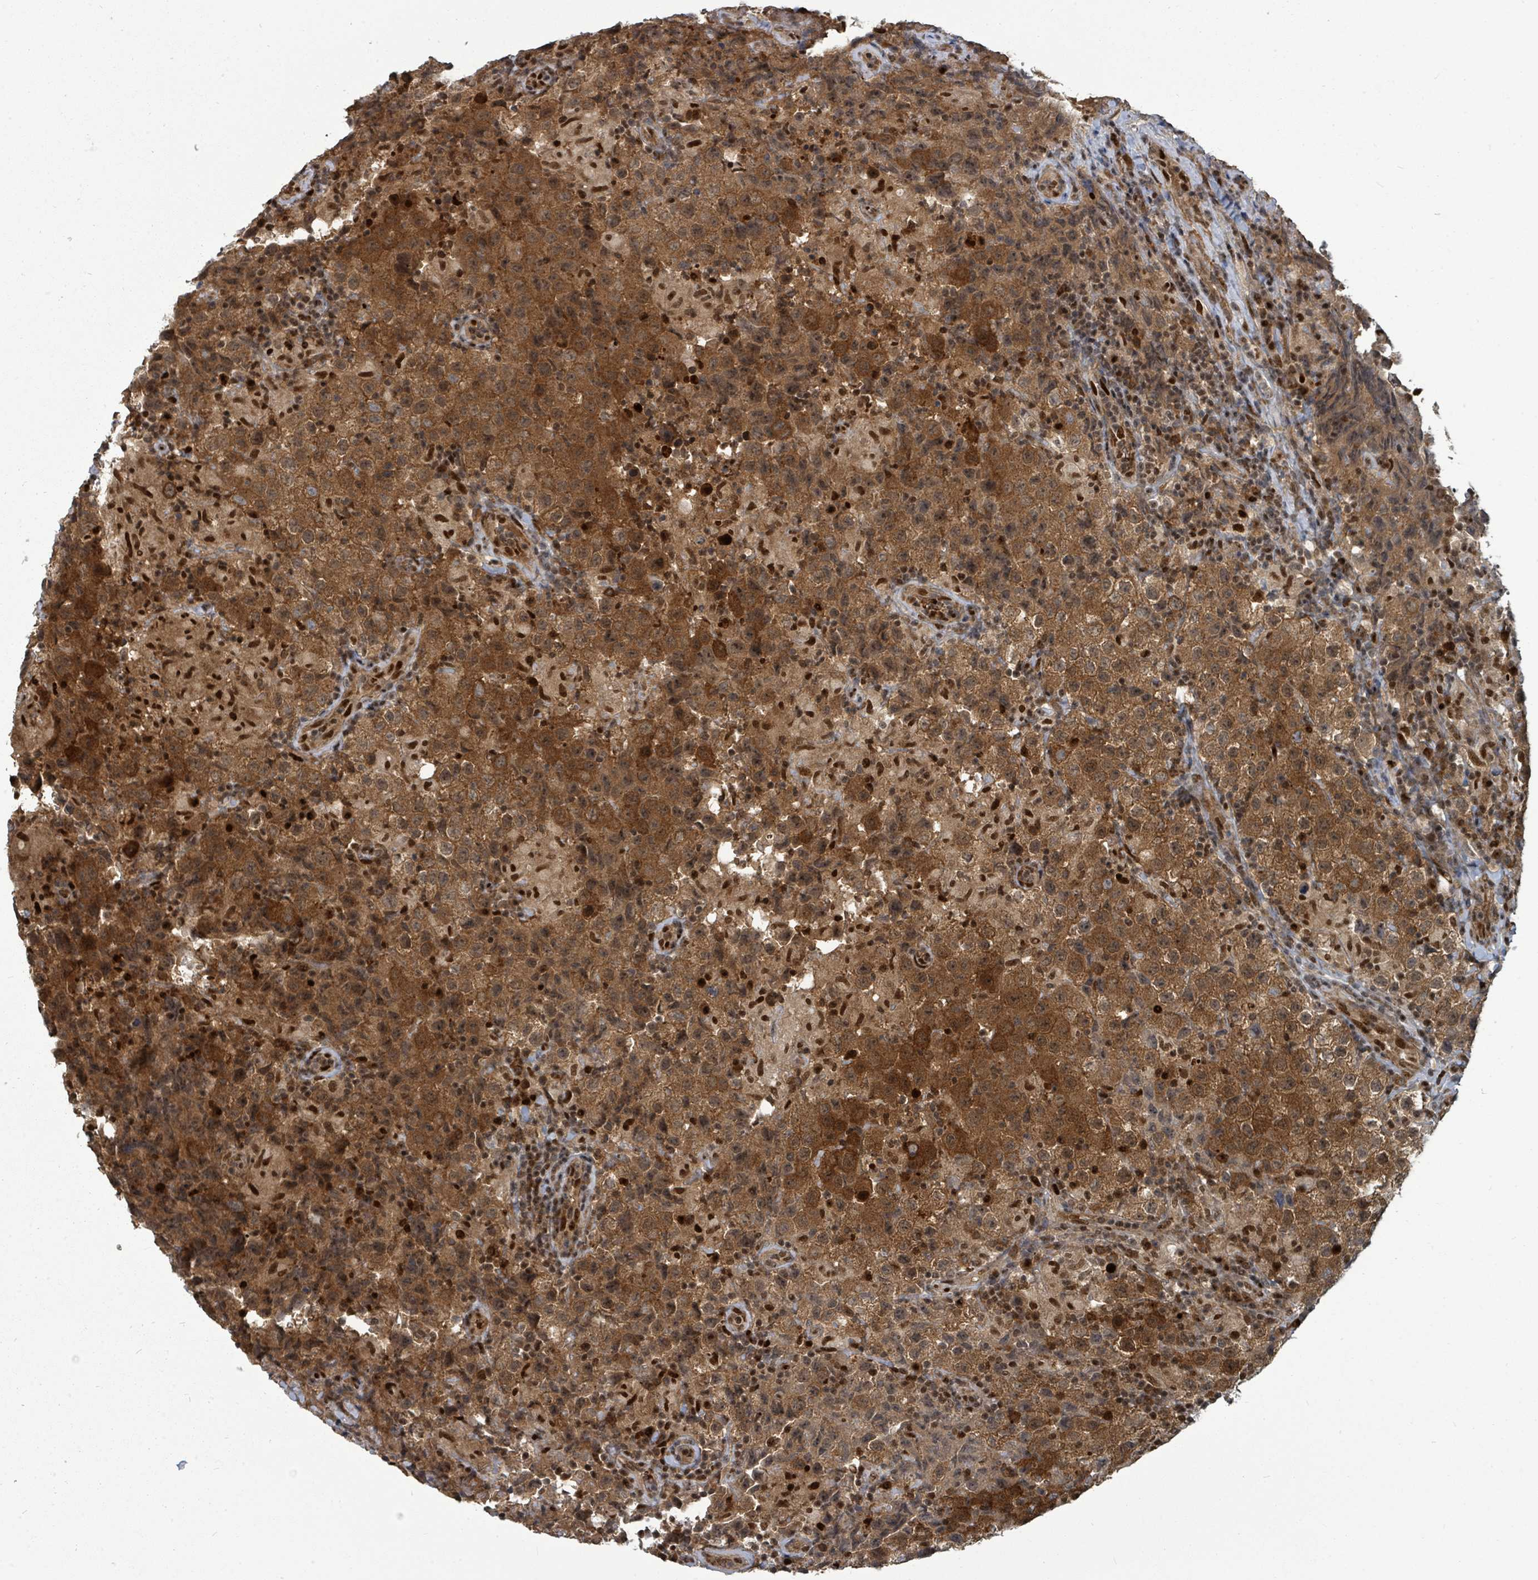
{"staining": {"intensity": "strong", "quantity": ">75%", "location": "cytoplasmic/membranous"}, "tissue": "testis cancer", "cell_type": "Tumor cells", "image_type": "cancer", "snomed": [{"axis": "morphology", "description": "Seminoma, NOS"}, {"axis": "morphology", "description": "Carcinoma, Embryonal, NOS"}, {"axis": "topography", "description": "Testis"}], "caption": "Human testis seminoma stained for a protein (brown) exhibits strong cytoplasmic/membranous positive expression in approximately >75% of tumor cells.", "gene": "TRDMT1", "patient": {"sex": "male", "age": 41}}